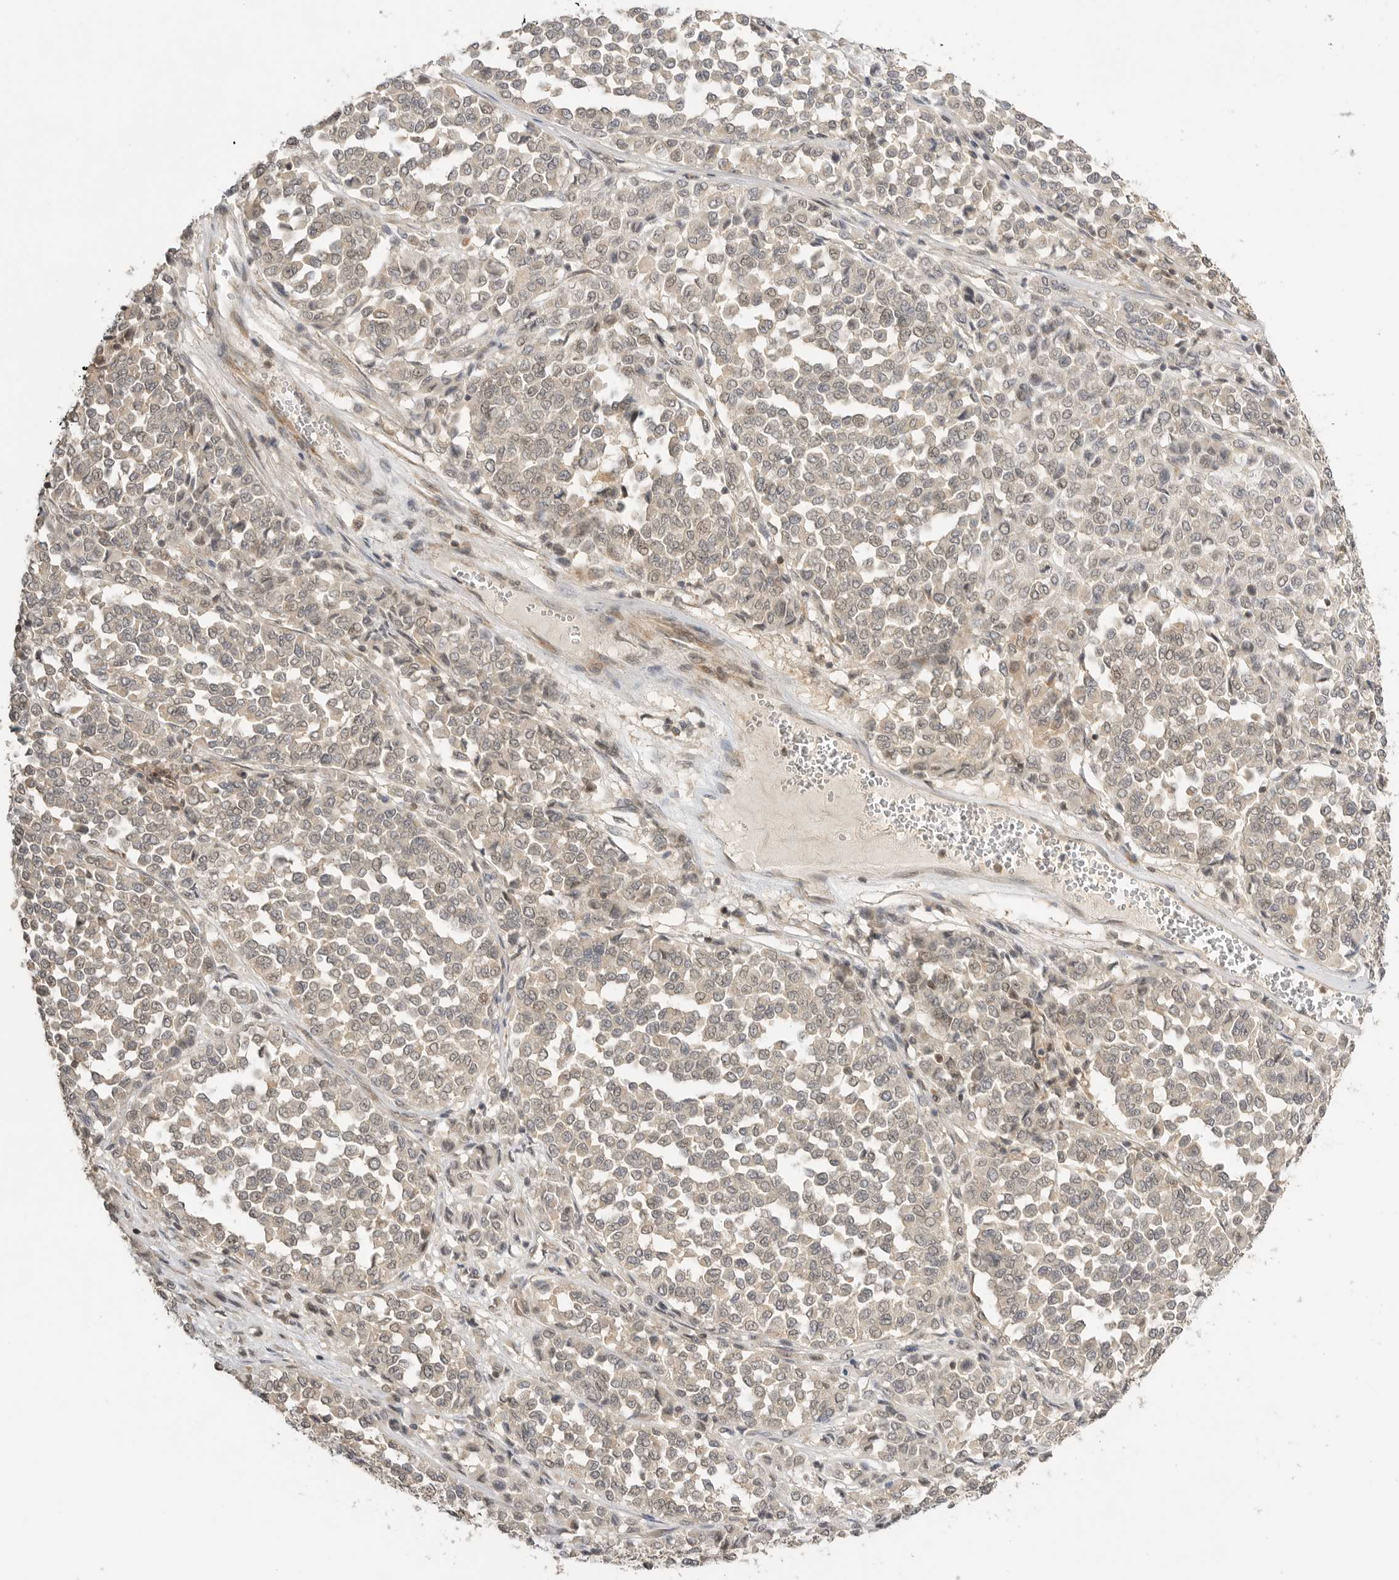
{"staining": {"intensity": "weak", "quantity": ">75%", "location": "cytoplasmic/membranous"}, "tissue": "melanoma", "cell_type": "Tumor cells", "image_type": "cancer", "snomed": [{"axis": "morphology", "description": "Malignant melanoma, Metastatic site"}, {"axis": "topography", "description": "Pancreas"}], "caption": "IHC staining of malignant melanoma (metastatic site), which shows low levels of weak cytoplasmic/membranous expression in approximately >75% of tumor cells indicating weak cytoplasmic/membranous protein expression. The staining was performed using DAB (3,3'-diaminobenzidine) (brown) for protein detection and nuclei were counterstained in hematoxylin (blue).", "gene": "ALKAL1", "patient": {"sex": "female", "age": 30}}